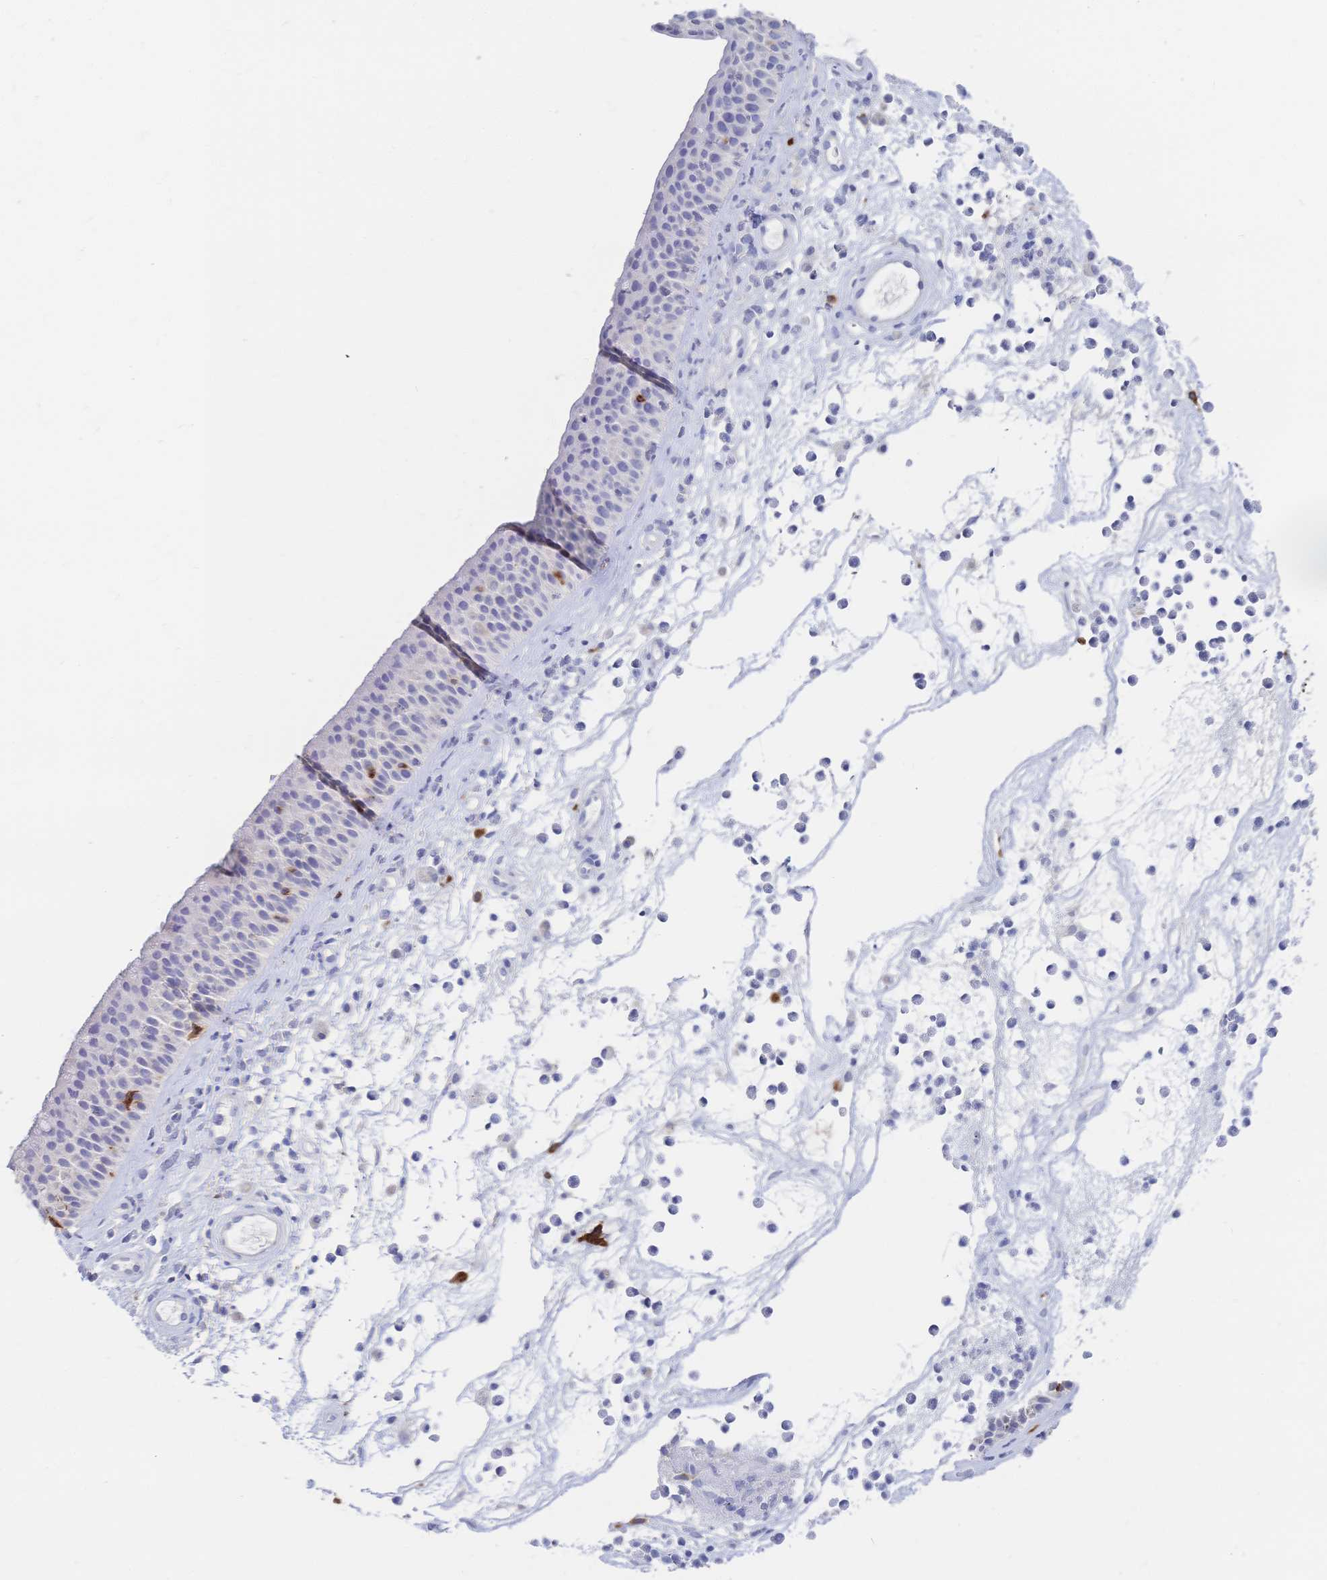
{"staining": {"intensity": "negative", "quantity": "none", "location": "none"}, "tissue": "nasopharynx", "cell_type": "Respiratory epithelial cells", "image_type": "normal", "snomed": [{"axis": "morphology", "description": "Normal tissue, NOS"}, {"axis": "topography", "description": "Nasopharynx"}], "caption": "Protein analysis of unremarkable nasopharynx exhibits no significant staining in respiratory epithelial cells.", "gene": "IL2RB", "patient": {"sex": "male", "age": 56}}